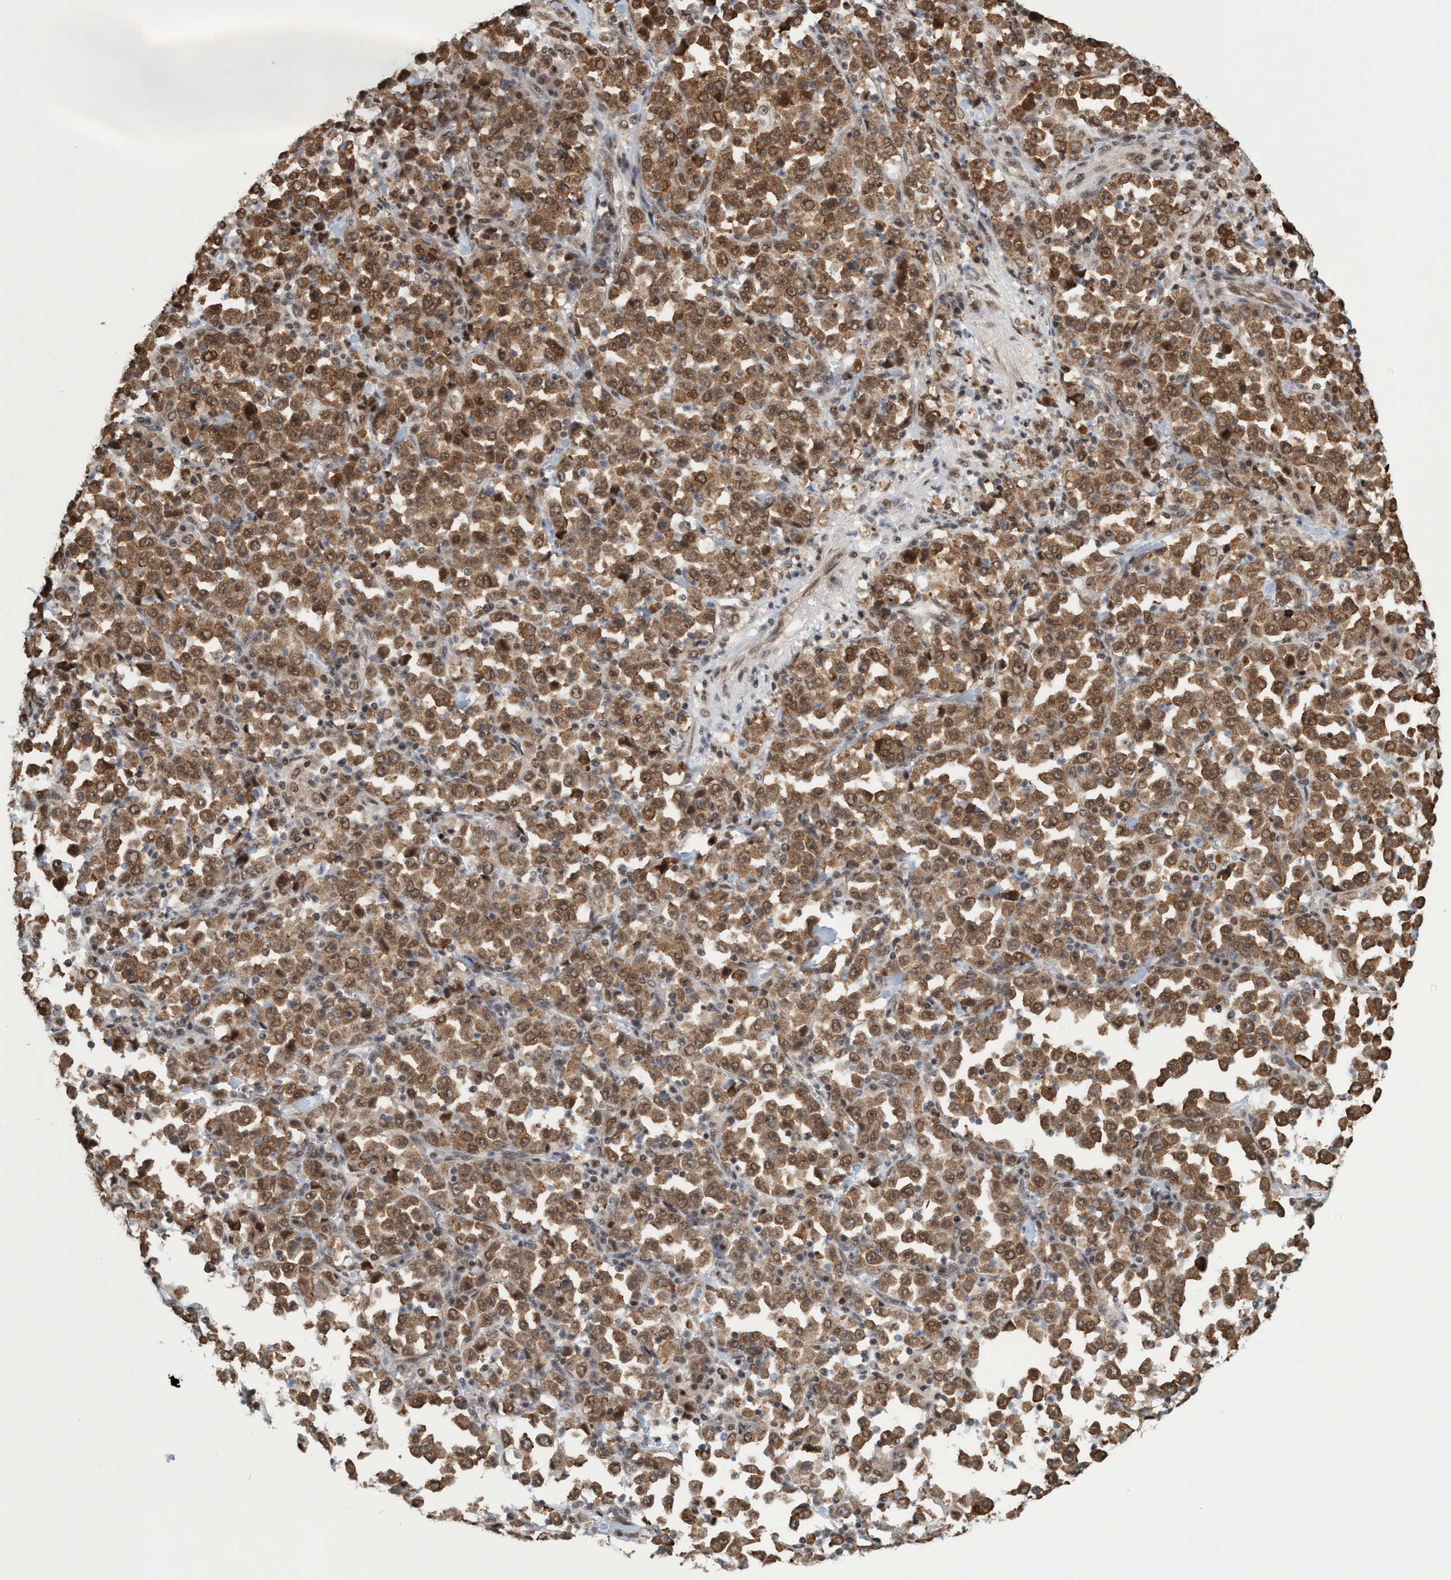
{"staining": {"intensity": "moderate", "quantity": ">75%", "location": "cytoplasmic/membranous,nuclear"}, "tissue": "stomach cancer", "cell_type": "Tumor cells", "image_type": "cancer", "snomed": [{"axis": "morphology", "description": "Normal tissue, NOS"}, {"axis": "morphology", "description": "Adenocarcinoma, NOS"}, {"axis": "topography", "description": "Stomach, upper"}, {"axis": "topography", "description": "Stomach"}], "caption": "This histopathology image demonstrates IHC staining of stomach cancer (adenocarcinoma), with medium moderate cytoplasmic/membranous and nuclear positivity in approximately >75% of tumor cells.", "gene": "SMCR8", "patient": {"sex": "male", "age": 59}}